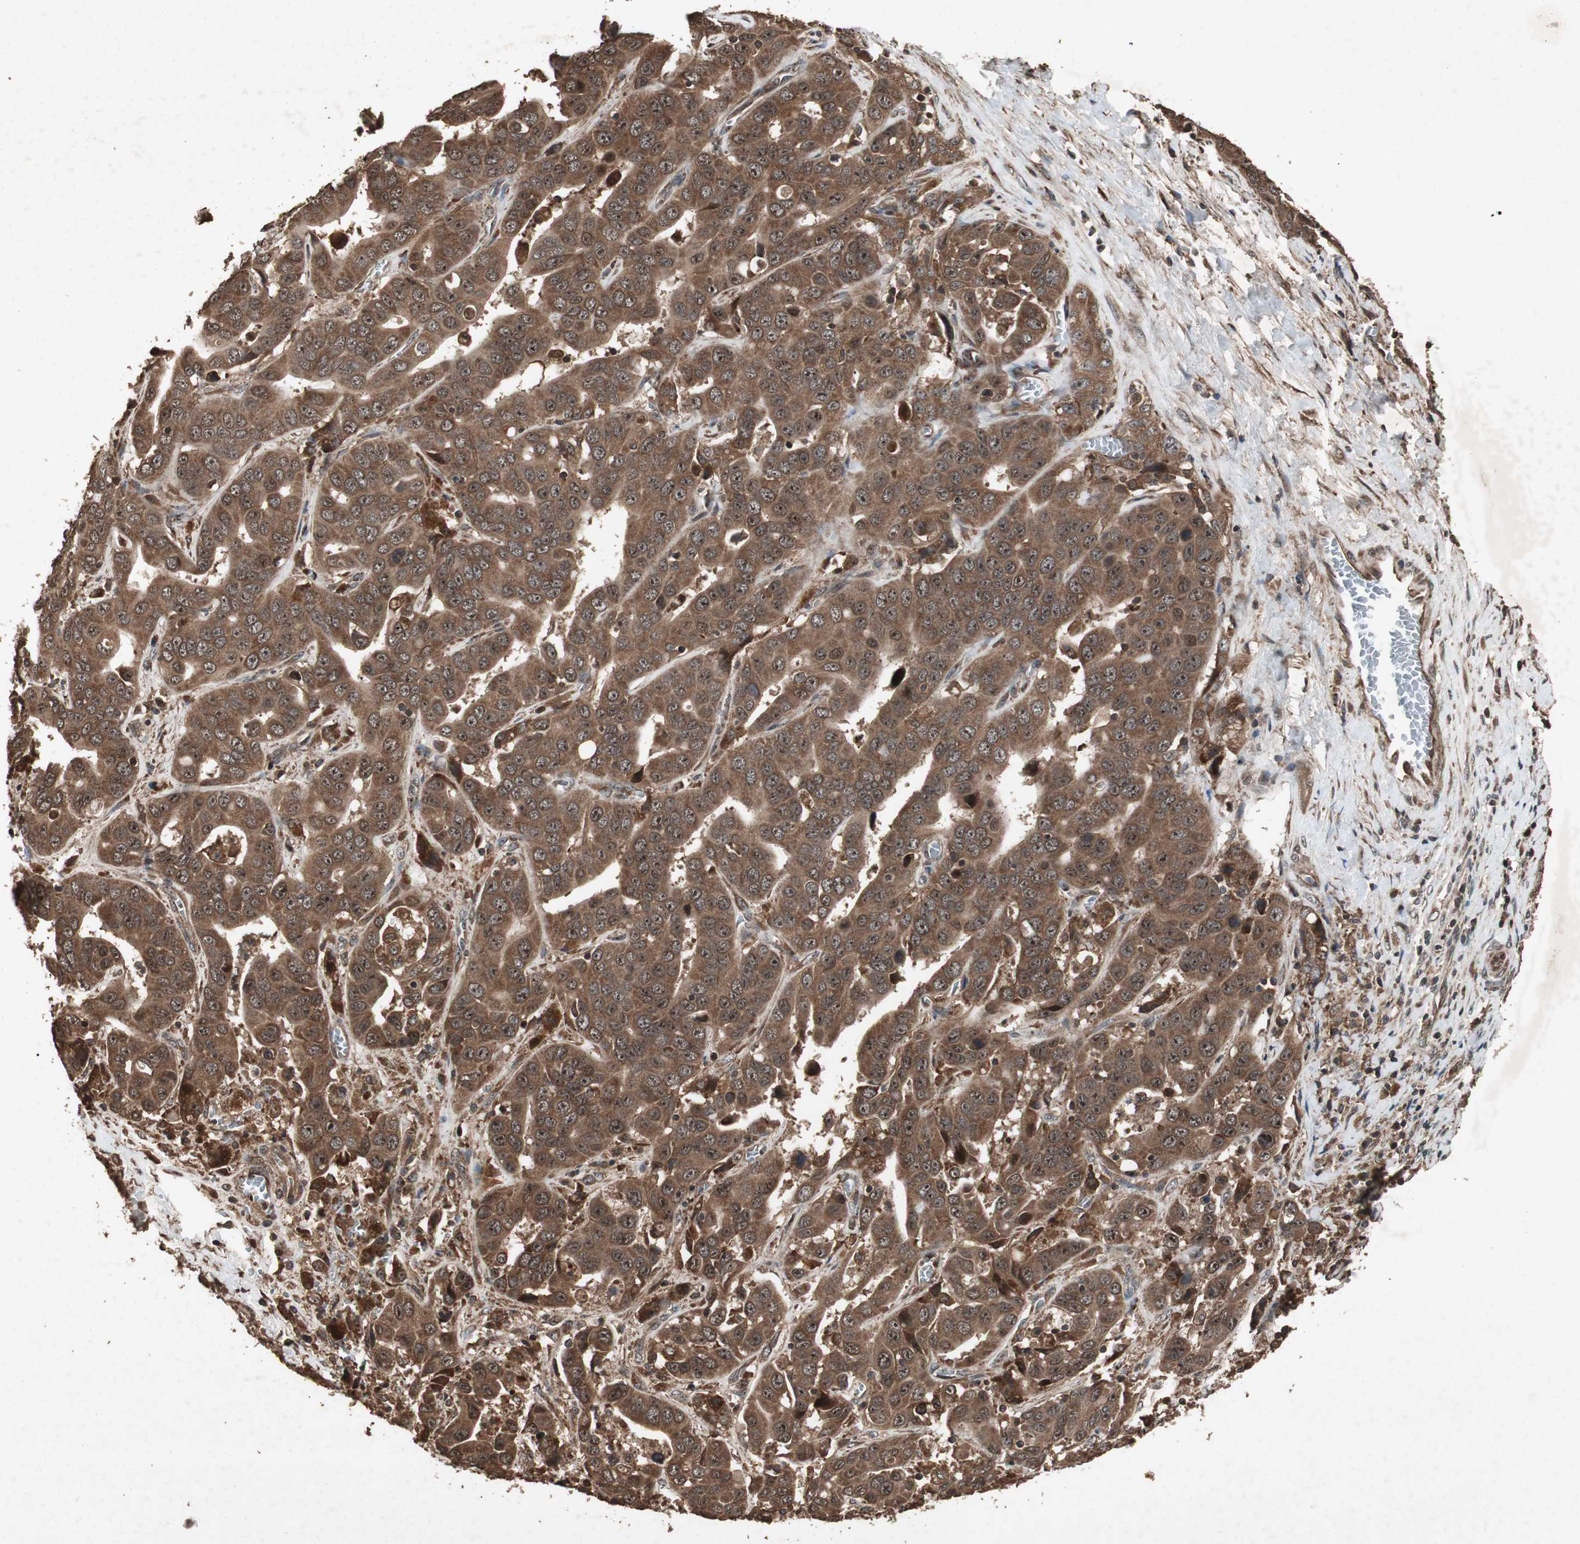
{"staining": {"intensity": "strong", "quantity": ">75%", "location": "cytoplasmic/membranous"}, "tissue": "liver cancer", "cell_type": "Tumor cells", "image_type": "cancer", "snomed": [{"axis": "morphology", "description": "Cholangiocarcinoma"}, {"axis": "topography", "description": "Liver"}], "caption": "Human liver cholangiocarcinoma stained for a protein (brown) exhibits strong cytoplasmic/membranous positive staining in approximately >75% of tumor cells.", "gene": "LAMTOR5", "patient": {"sex": "female", "age": 52}}